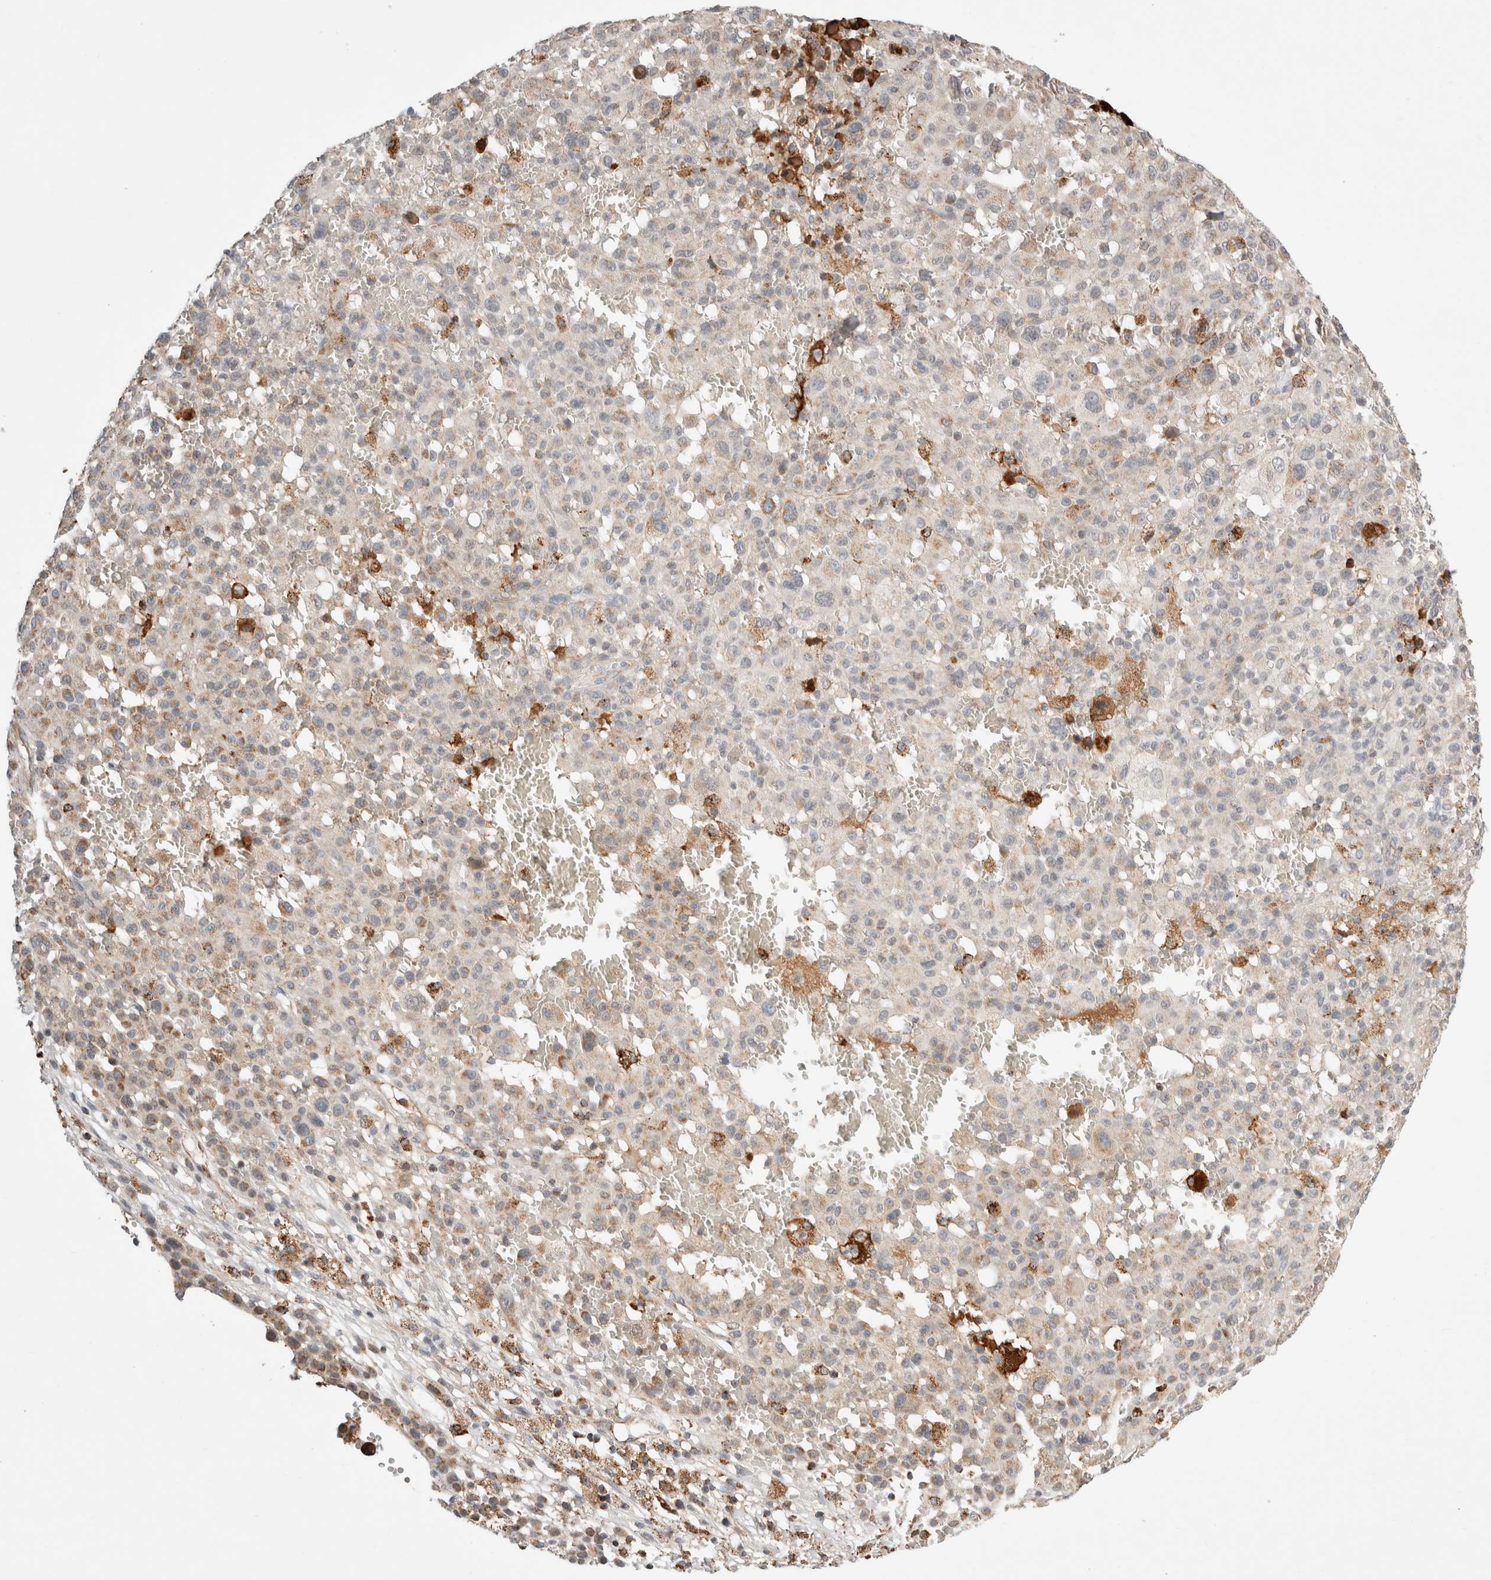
{"staining": {"intensity": "moderate", "quantity": "<25%", "location": "cytoplasmic/membranous"}, "tissue": "melanoma", "cell_type": "Tumor cells", "image_type": "cancer", "snomed": [{"axis": "morphology", "description": "Malignant melanoma, Metastatic site"}, {"axis": "topography", "description": "Skin"}], "caption": "A micrograph of melanoma stained for a protein displays moderate cytoplasmic/membranous brown staining in tumor cells.", "gene": "HROB", "patient": {"sex": "female", "age": 74}}